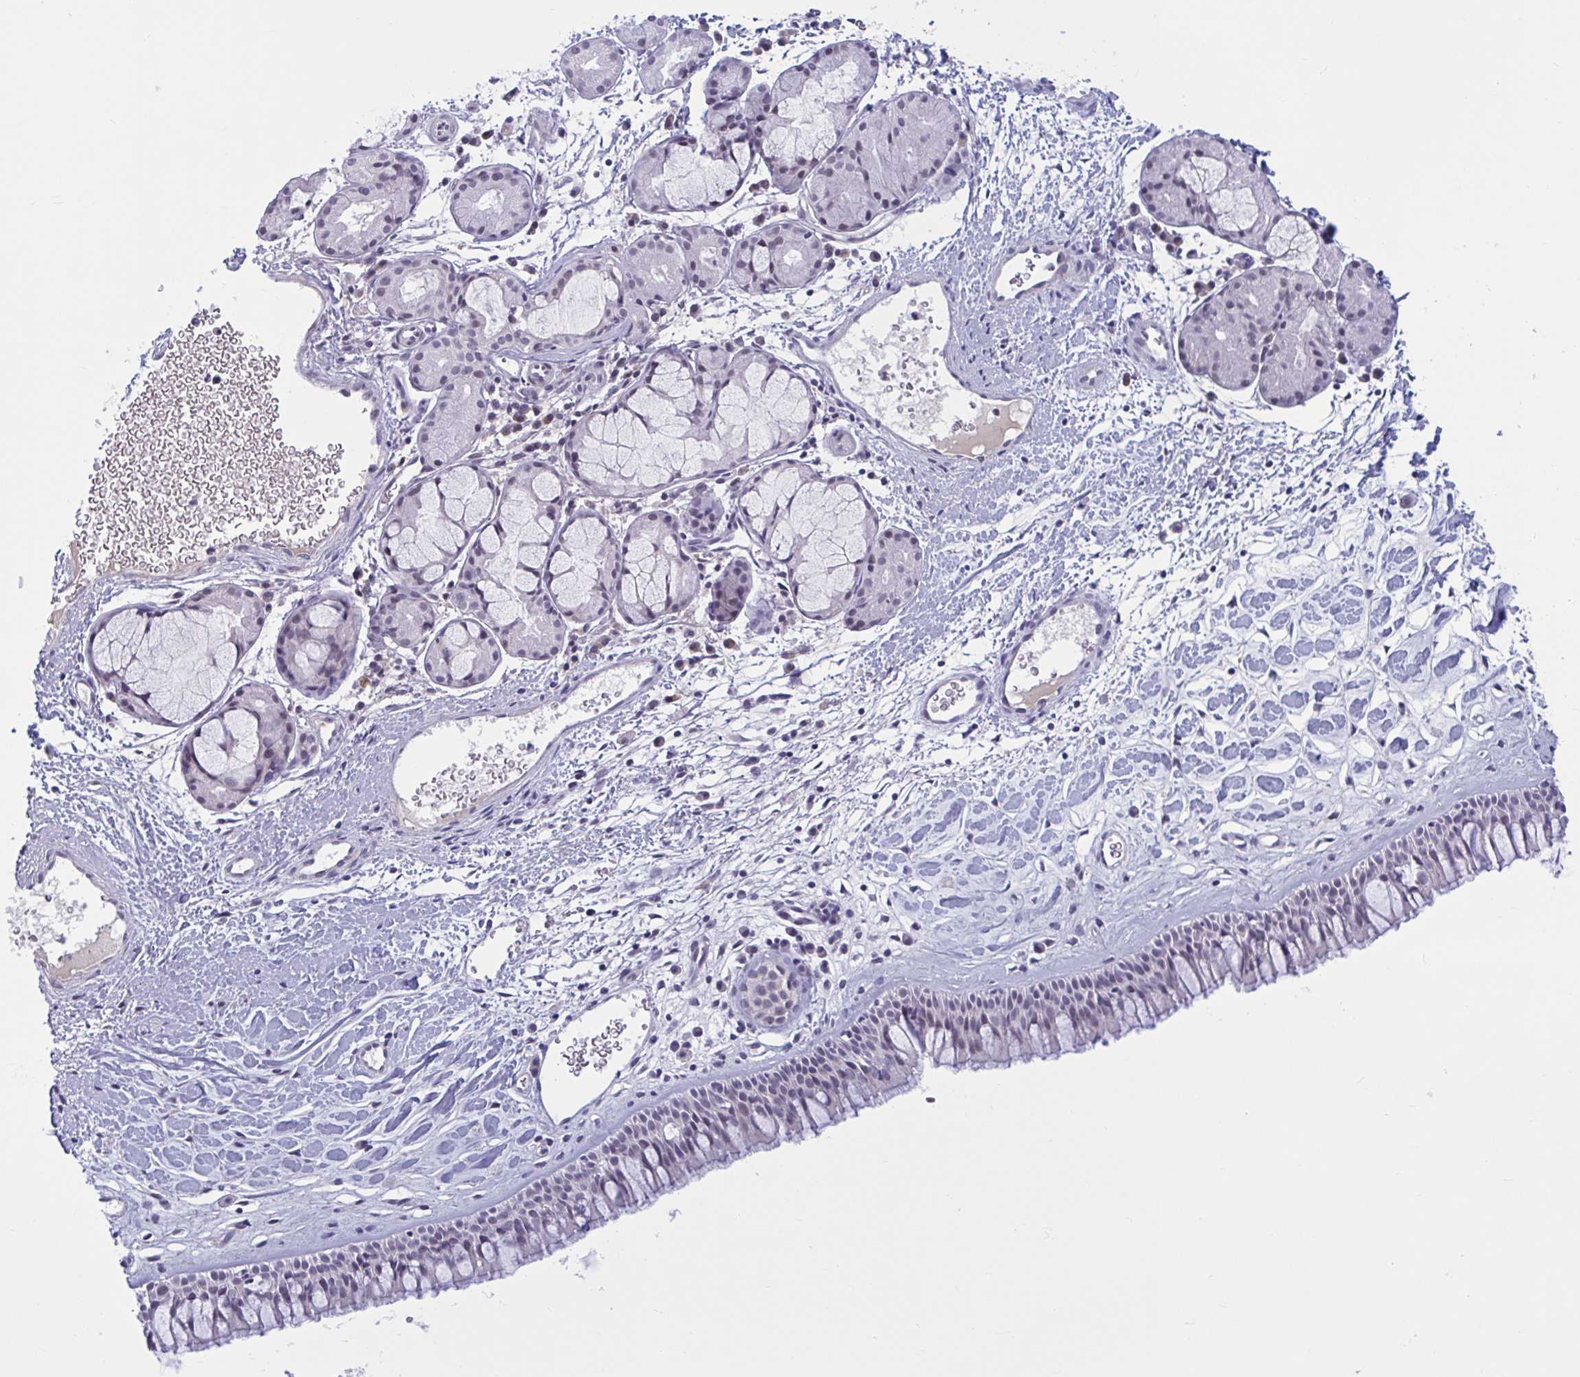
{"staining": {"intensity": "weak", "quantity": "<25%", "location": "nuclear"}, "tissue": "nasopharynx", "cell_type": "Respiratory epithelial cells", "image_type": "normal", "snomed": [{"axis": "morphology", "description": "Normal tissue, NOS"}, {"axis": "topography", "description": "Nasopharynx"}], "caption": "Immunohistochemistry (IHC) image of normal nasopharynx stained for a protein (brown), which reveals no positivity in respiratory epithelial cells. (Brightfield microscopy of DAB (3,3'-diaminobenzidine) immunohistochemistry (IHC) at high magnification).", "gene": "CNGB3", "patient": {"sex": "male", "age": 65}}